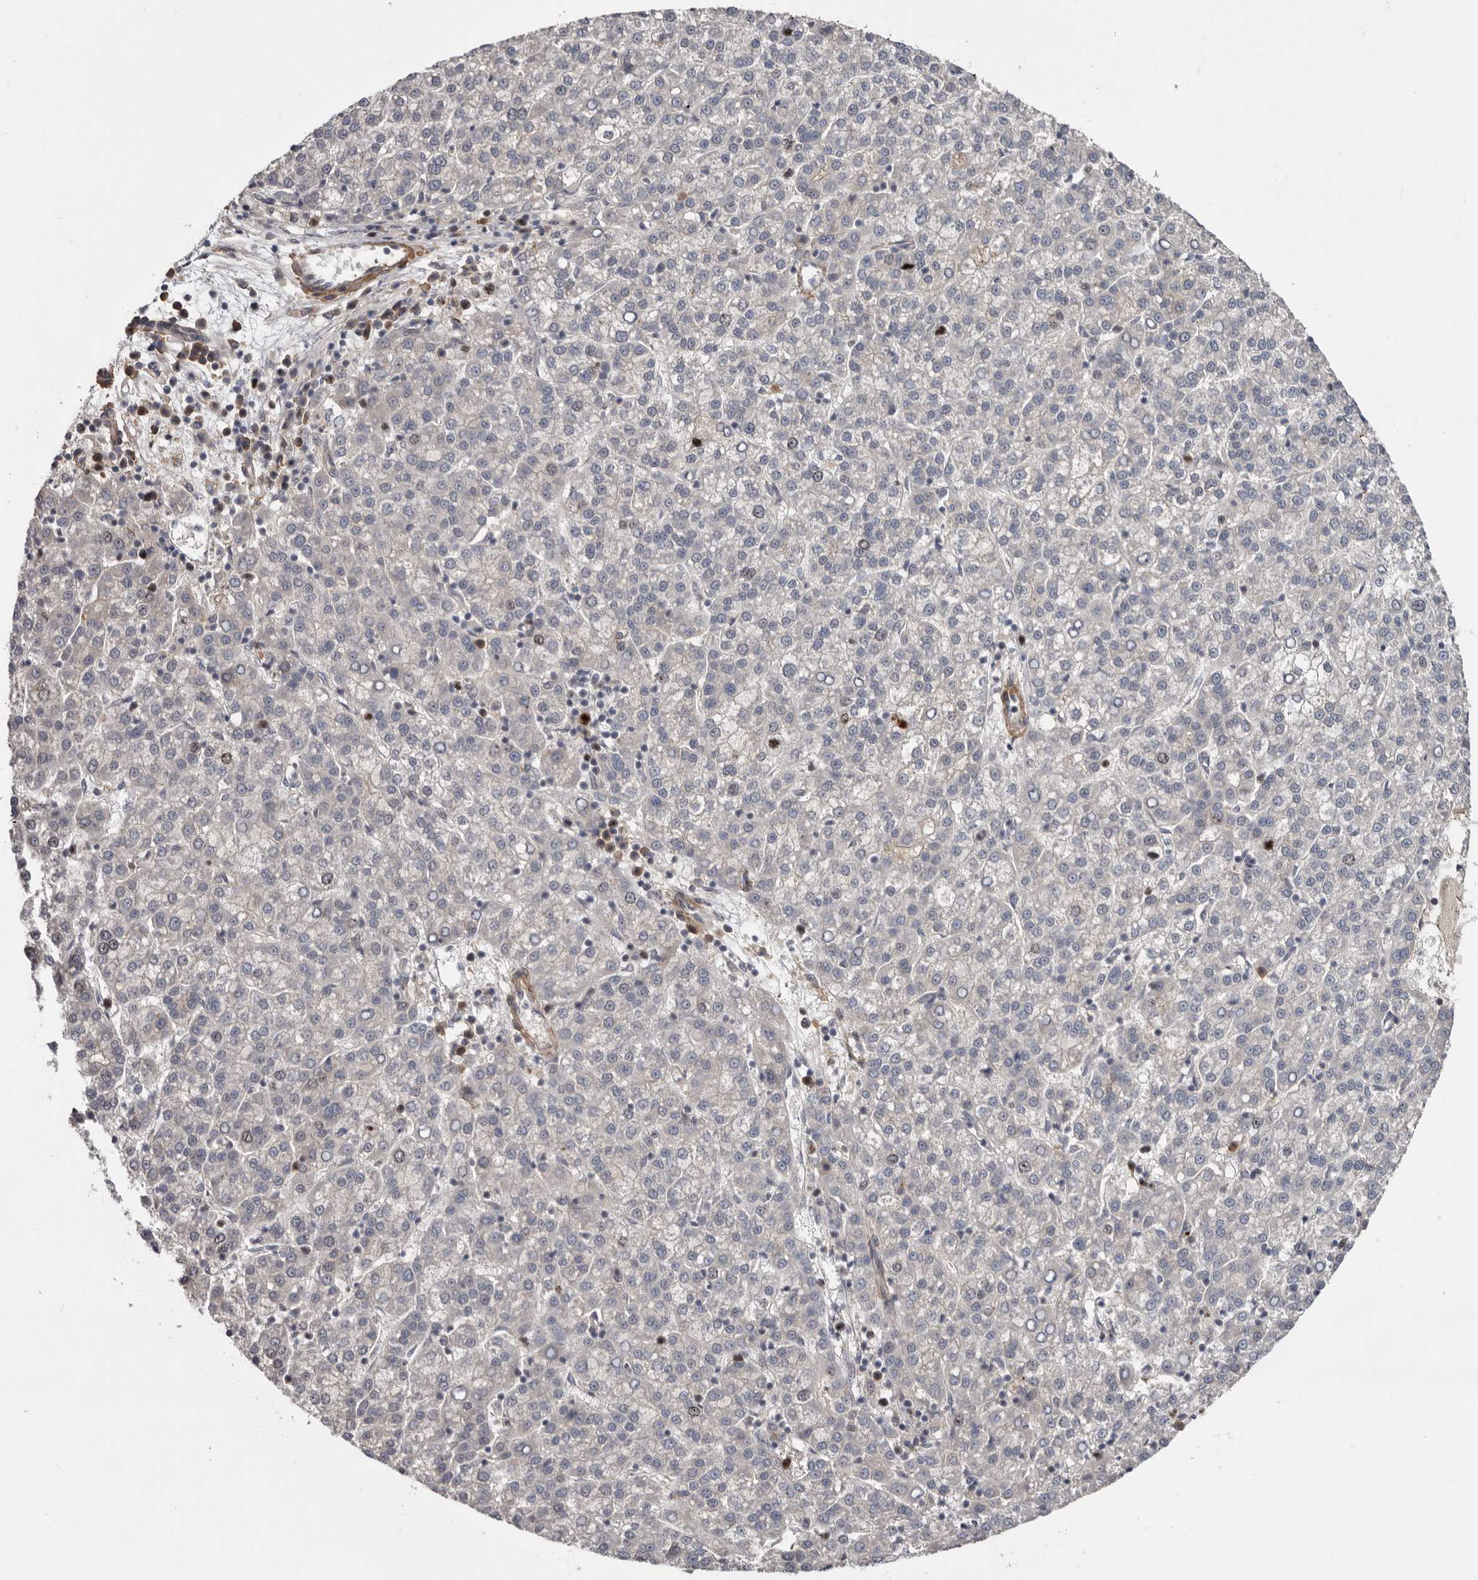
{"staining": {"intensity": "negative", "quantity": "none", "location": "none"}, "tissue": "liver cancer", "cell_type": "Tumor cells", "image_type": "cancer", "snomed": [{"axis": "morphology", "description": "Carcinoma, Hepatocellular, NOS"}, {"axis": "topography", "description": "Liver"}], "caption": "Liver hepatocellular carcinoma stained for a protein using IHC displays no expression tumor cells.", "gene": "CDCA8", "patient": {"sex": "female", "age": 58}}